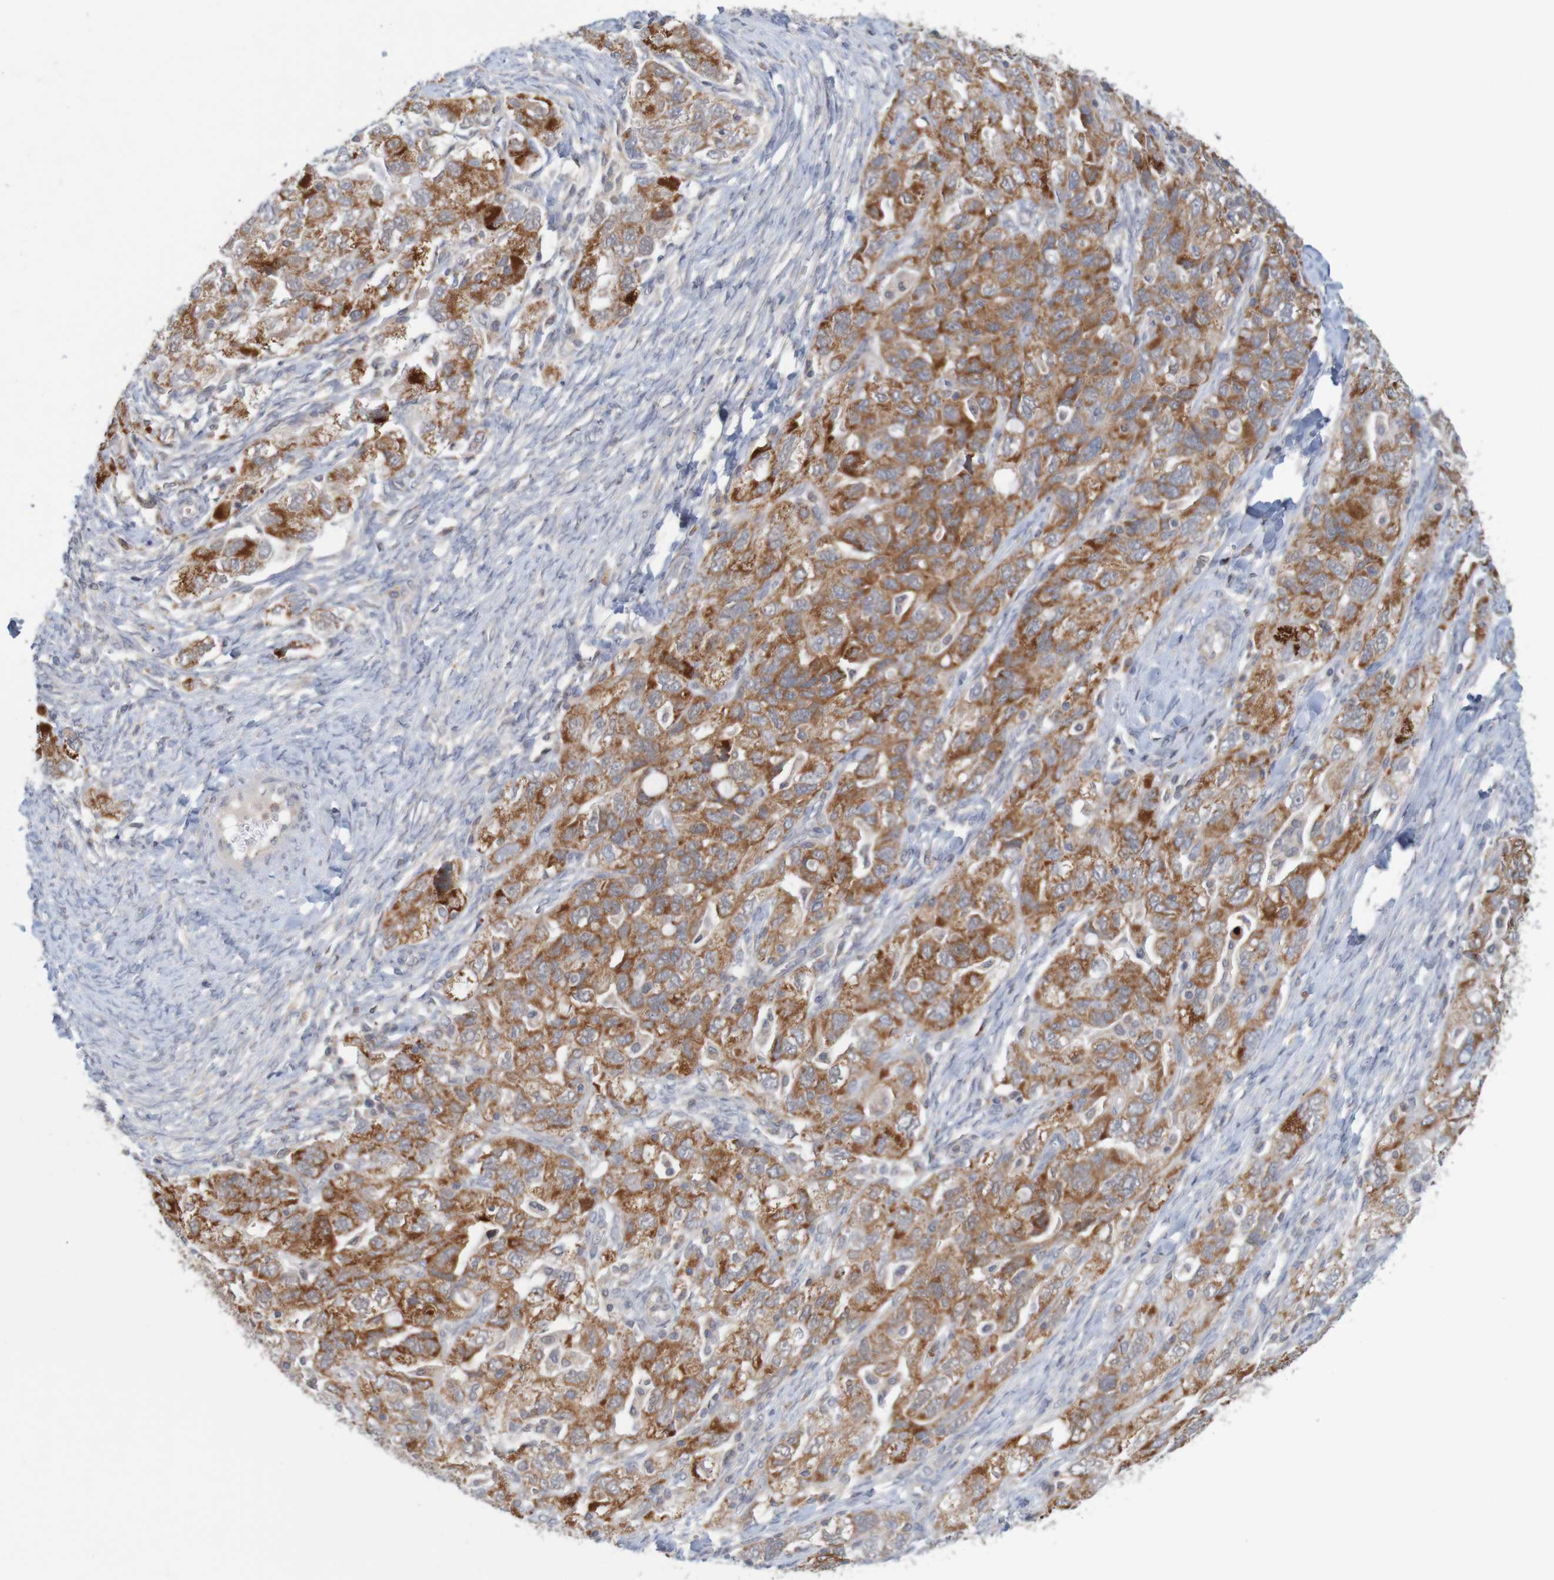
{"staining": {"intensity": "strong", "quantity": ">75%", "location": "nuclear"}, "tissue": "ovarian cancer", "cell_type": "Tumor cells", "image_type": "cancer", "snomed": [{"axis": "morphology", "description": "Carcinoma, NOS"}, {"axis": "morphology", "description": "Cystadenocarcinoma, serous, NOS"}, {"axis": "topography", "description": "Ovary"}], "caption": "Human carcinoma (ovarian) stained for a protein (brown) displays strong nuclear positive expression in about >75% of tumor cells.", "gene": "NAV2", "patient": {"sex": "female", "age": 69}}